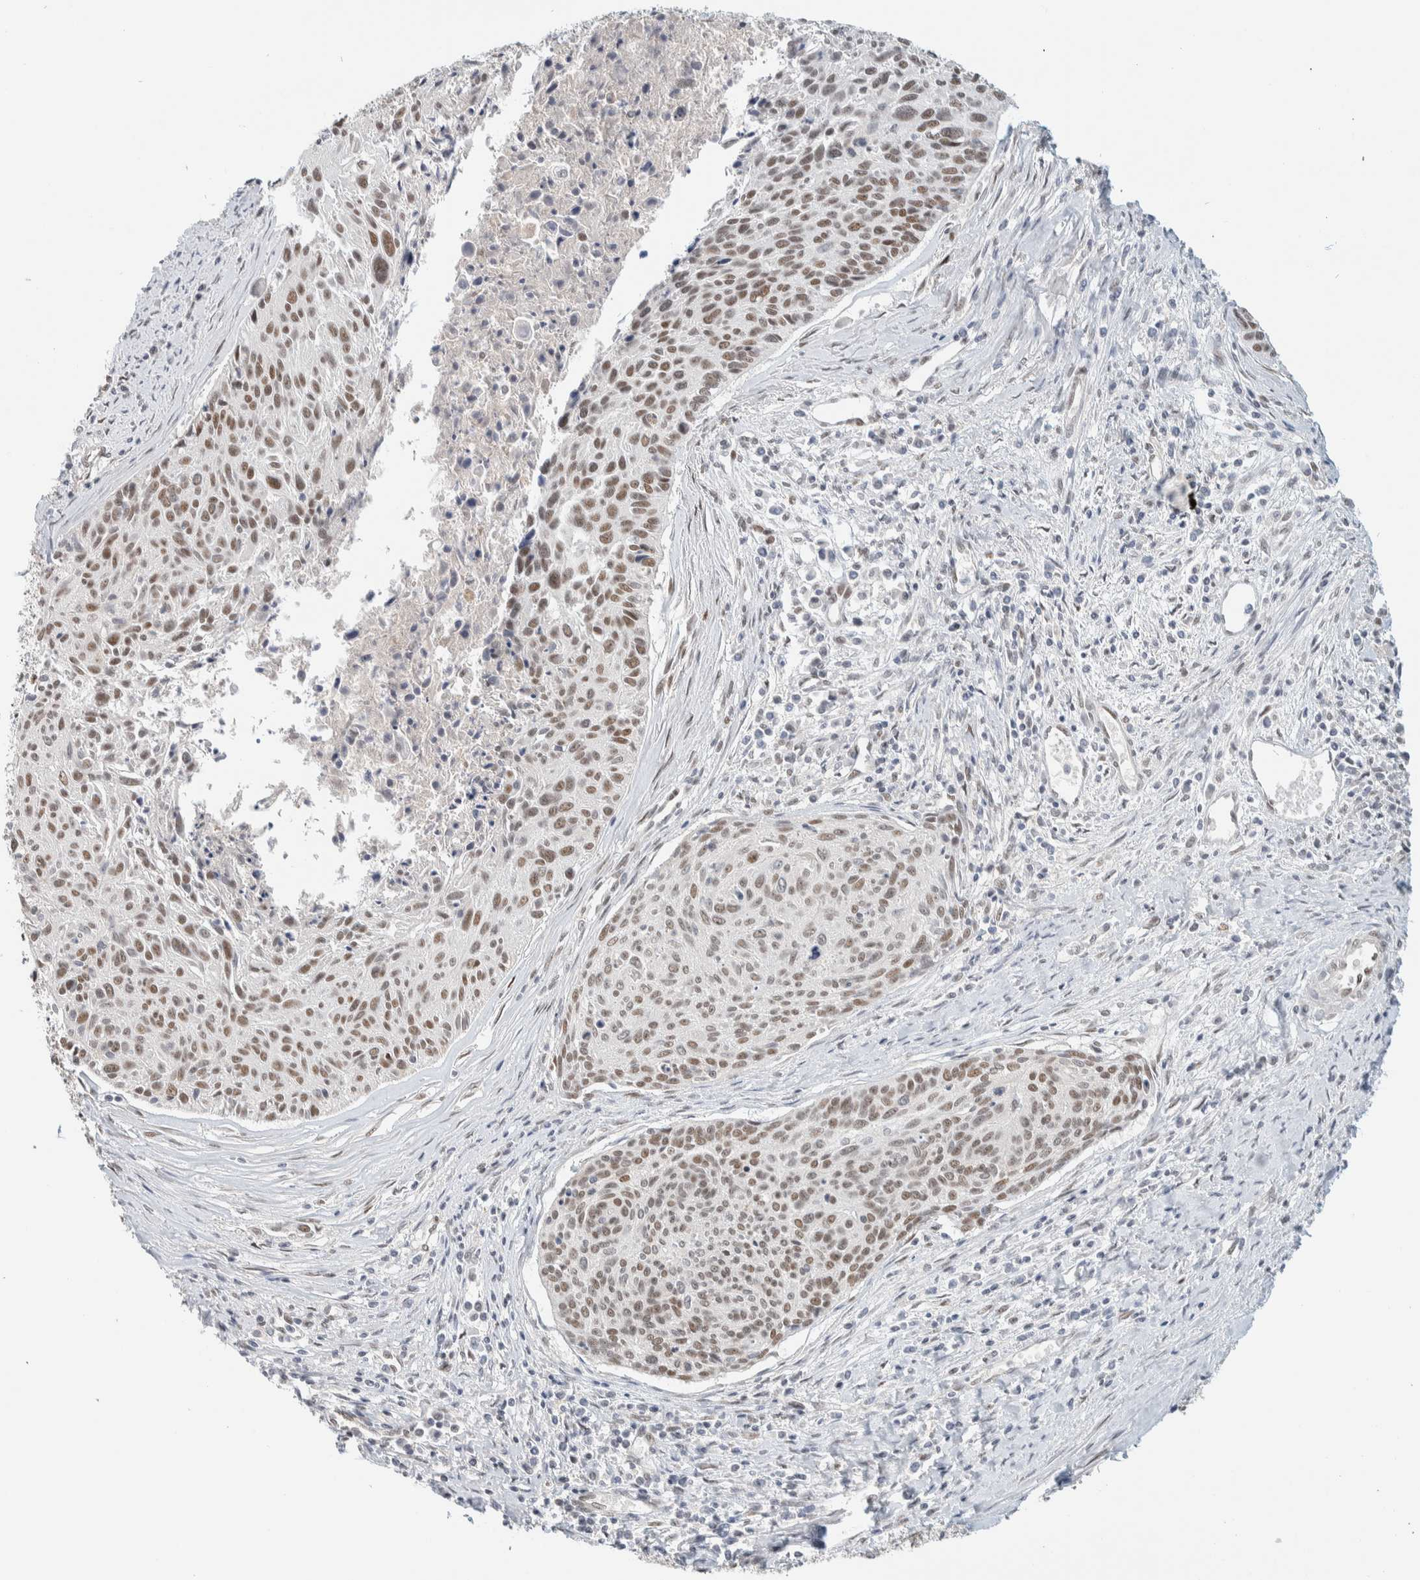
{"staining": {"intensity": "moderate", "quantity": ">75%", "location": "nuclear"}, "tissue": "cervical cancer", "cell_type": "Tumor cells", "image_type": "cancer", "snomed": [{"axis": "morphology", "description": "Squamous cell carcinoma, NOS"}, {"axis": "topography", "description": "Cervix"}], "caption": "Protein staining shows moderate nuclear staining in about >75% of tumor cells in cervical cancer.", "gene": "PUS7", "patient": {"sex": "female", "age": 55}}